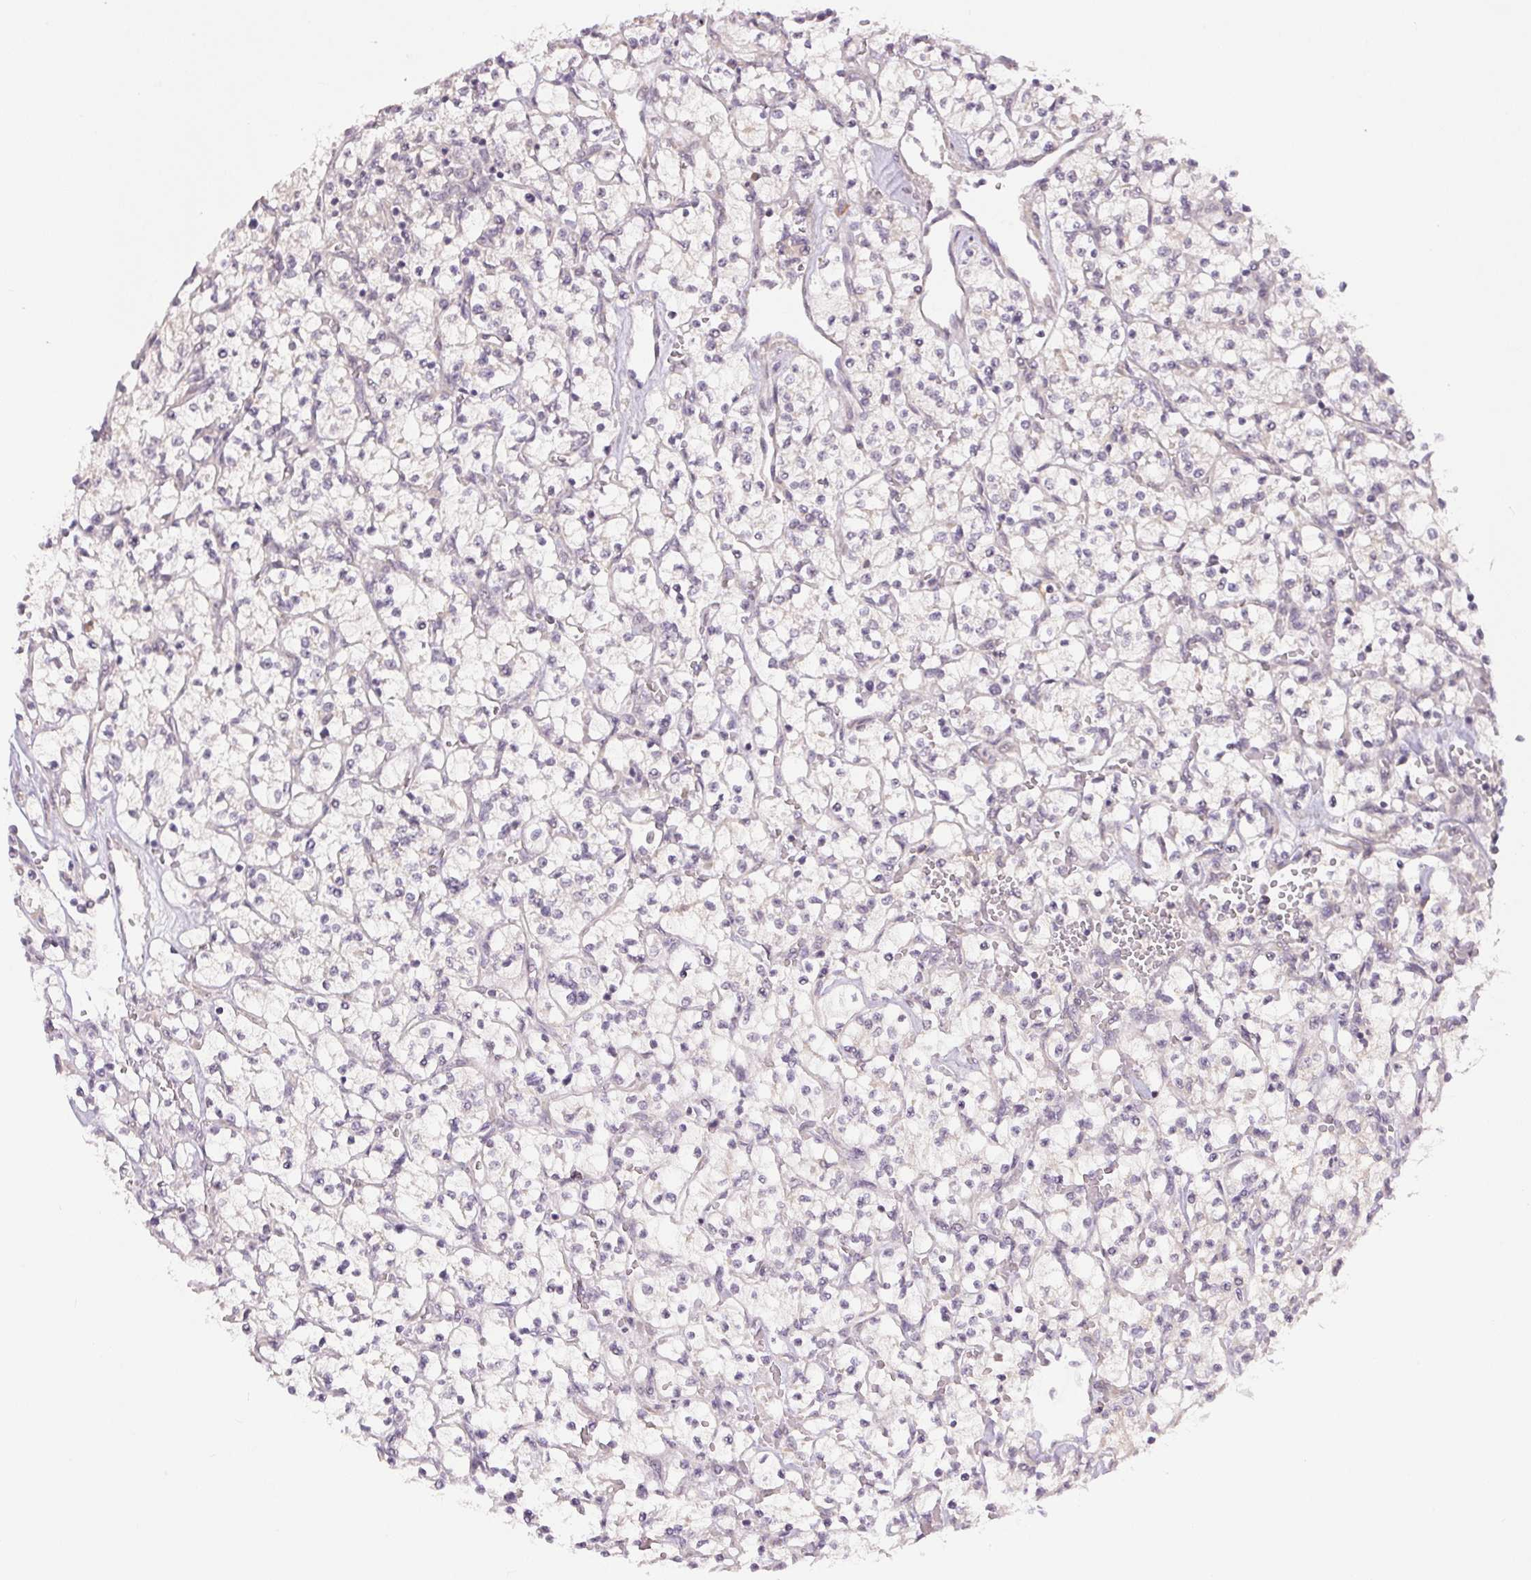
{"staining": {"intensity": "negative", "quantity": "none", "location": "none"}, "tissue": "renal cancer", "cell_type": "Tumor cells", "image_type": "cancer", "snomed": [{"axis": "morphology", "description": "Adenocarcinoma, NOS"}, {"axis": "topography", "description": "Kidney"}], "caption": "IHC of adenocarcinoma (renal) demonstrates no positivity in tumor cells.", "gene": "TTC23L", "patient": {"sex": "female", "age": 64}}